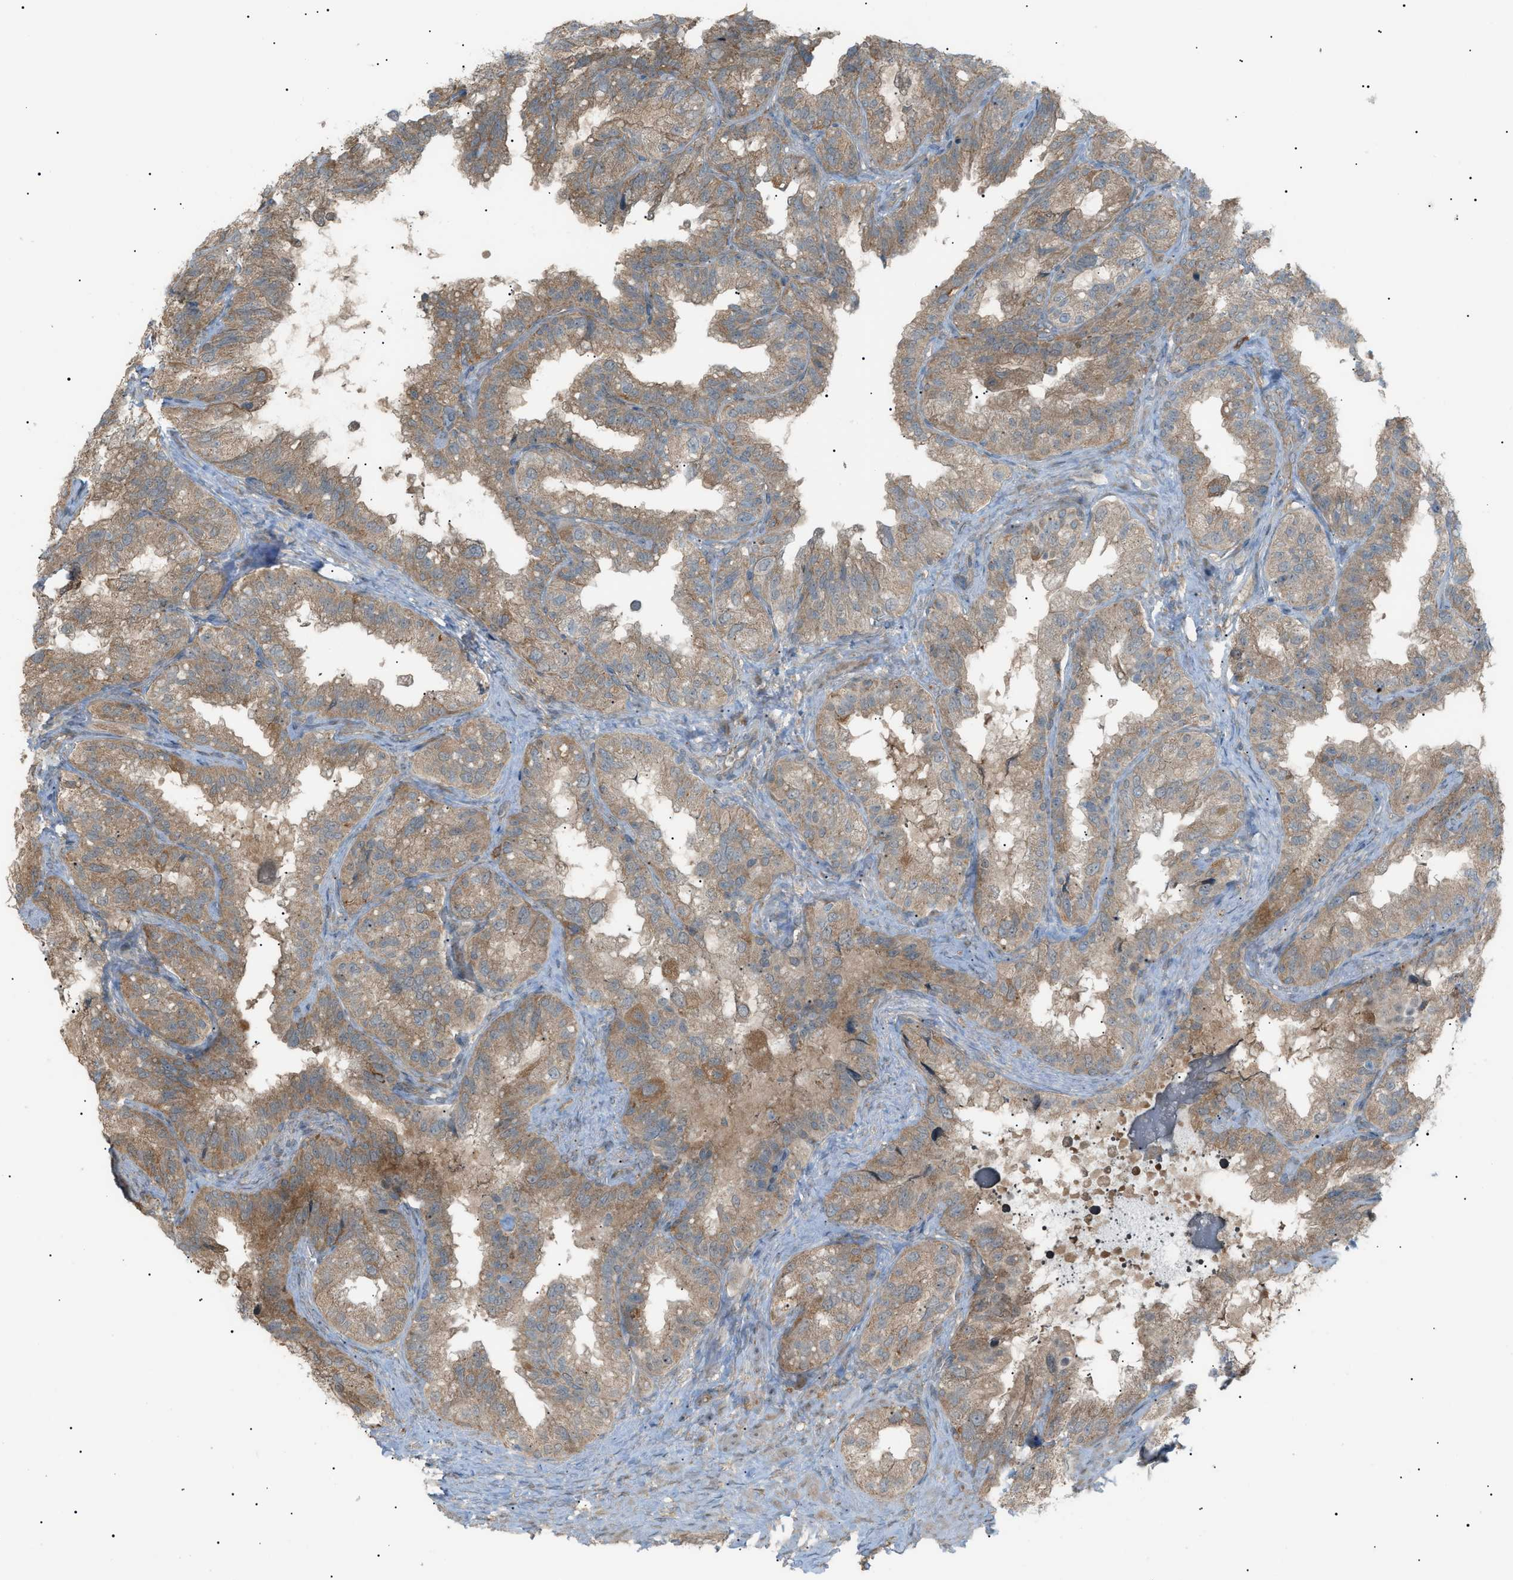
{"staining": {"intensity": "moderate", "quantity": ">75%", "location": "cytoplasmic/membranous"}, "tissue": "seminal vesicle", "cell_type": "Glandular cells", "image_type": "normal", "snomed": [{"axis": "morphology", "description": "Normal tissue, NOS"}, {"axis": "topography", "description": "Seminal veicle"}], "caption": "Glandular cells display medium levels of moderate cytoplasmic/membranous expression in approximately >75% of cells in benign human seminal vesicle.", "gene": "LPIN2", "patient": {"sex": "male", "age": 68}}